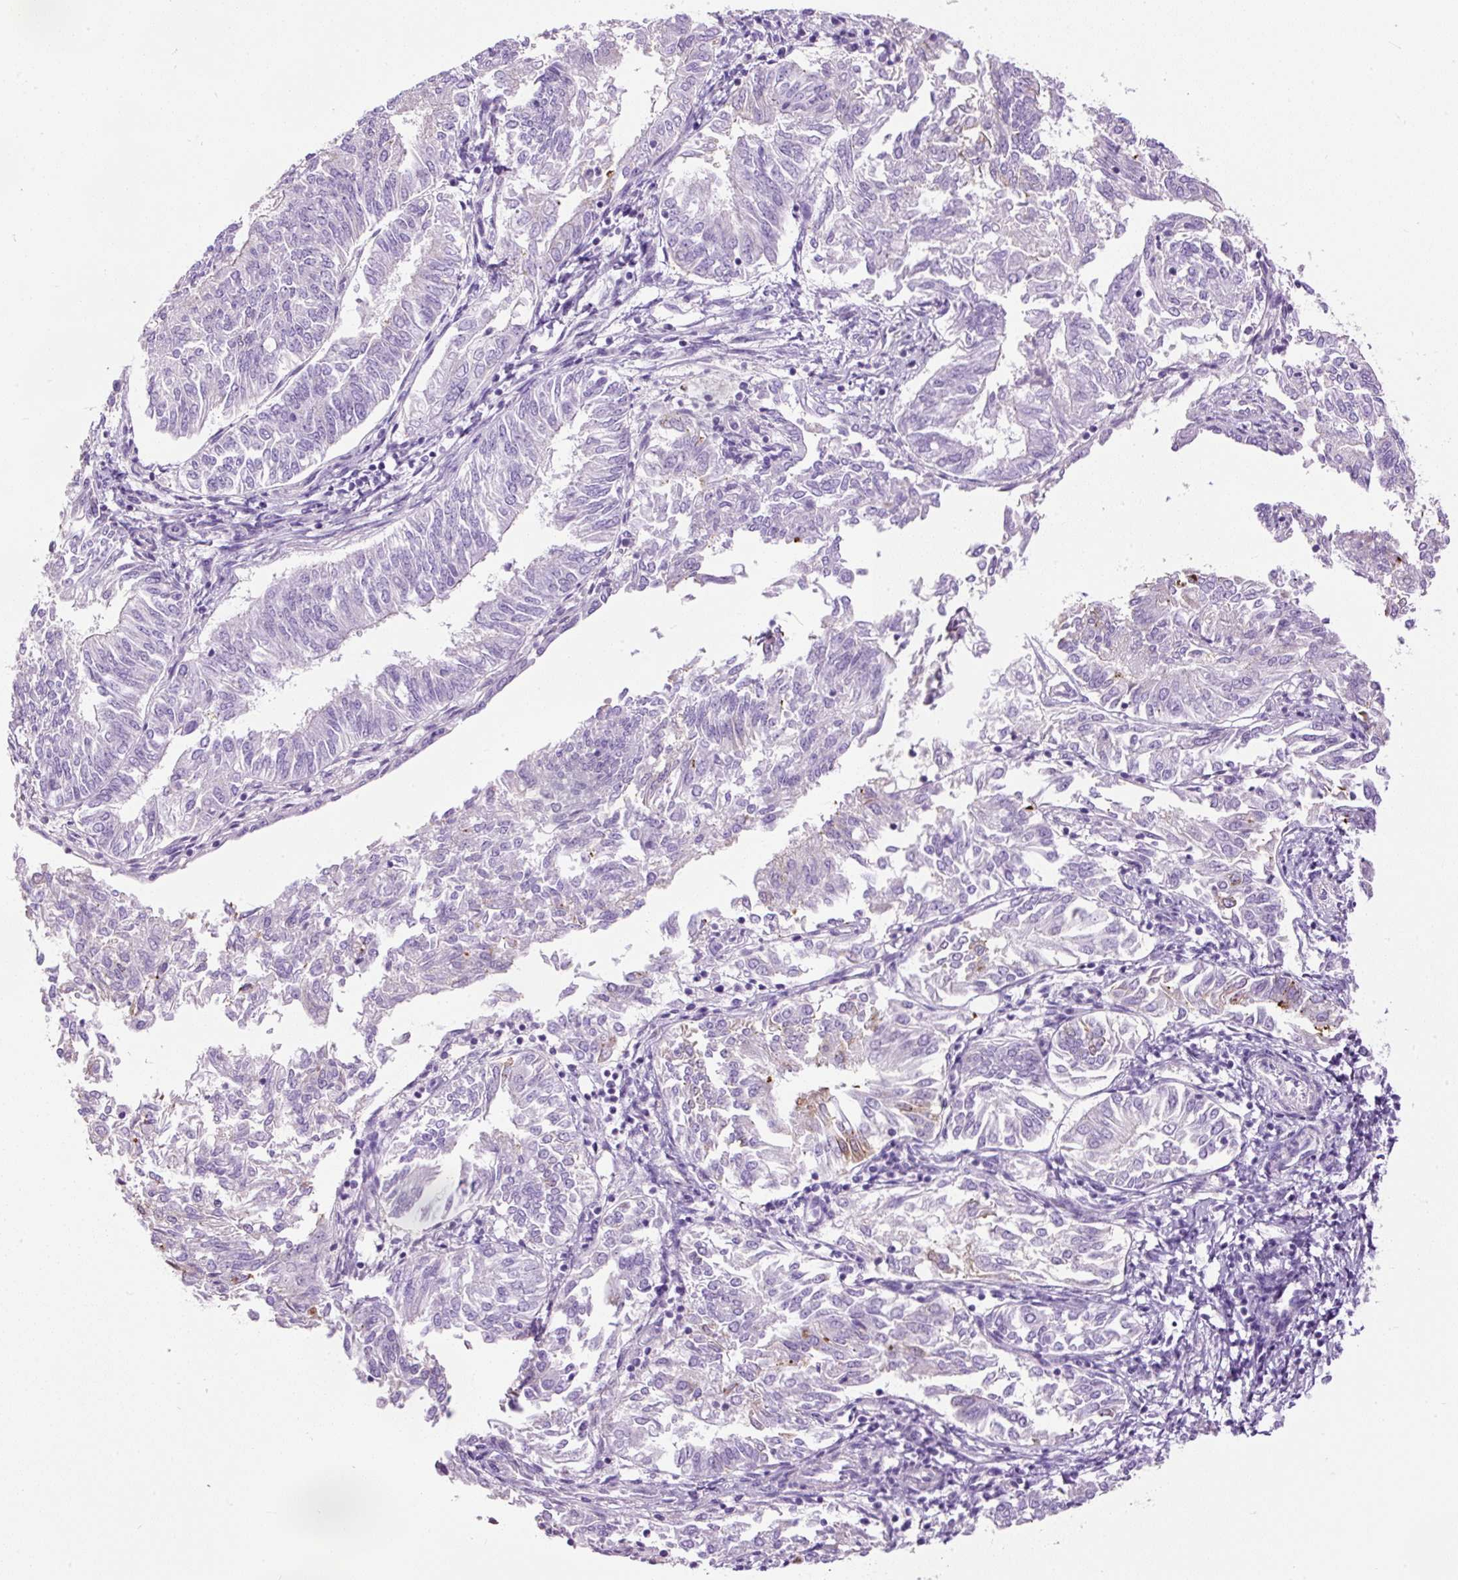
{"staining": {"intensity": "negative", "quantity": "none", "location": "none"}, "tissue": "endometrial cancer", "cell_type": "Tumor cells", "image_type": "cancer", "snomed": [{"axis": "morphology", "description": "Adenocarcinoma, NOS"}, {"axis": "topography", "description": "Endometrium"}], "caption": "Image shows no protein staining in tumor cells of endometrial cancer (adenocarcinoma) tissue.", "gene": "PDIA2", "patient": {"sex": "female", "age": 58}}